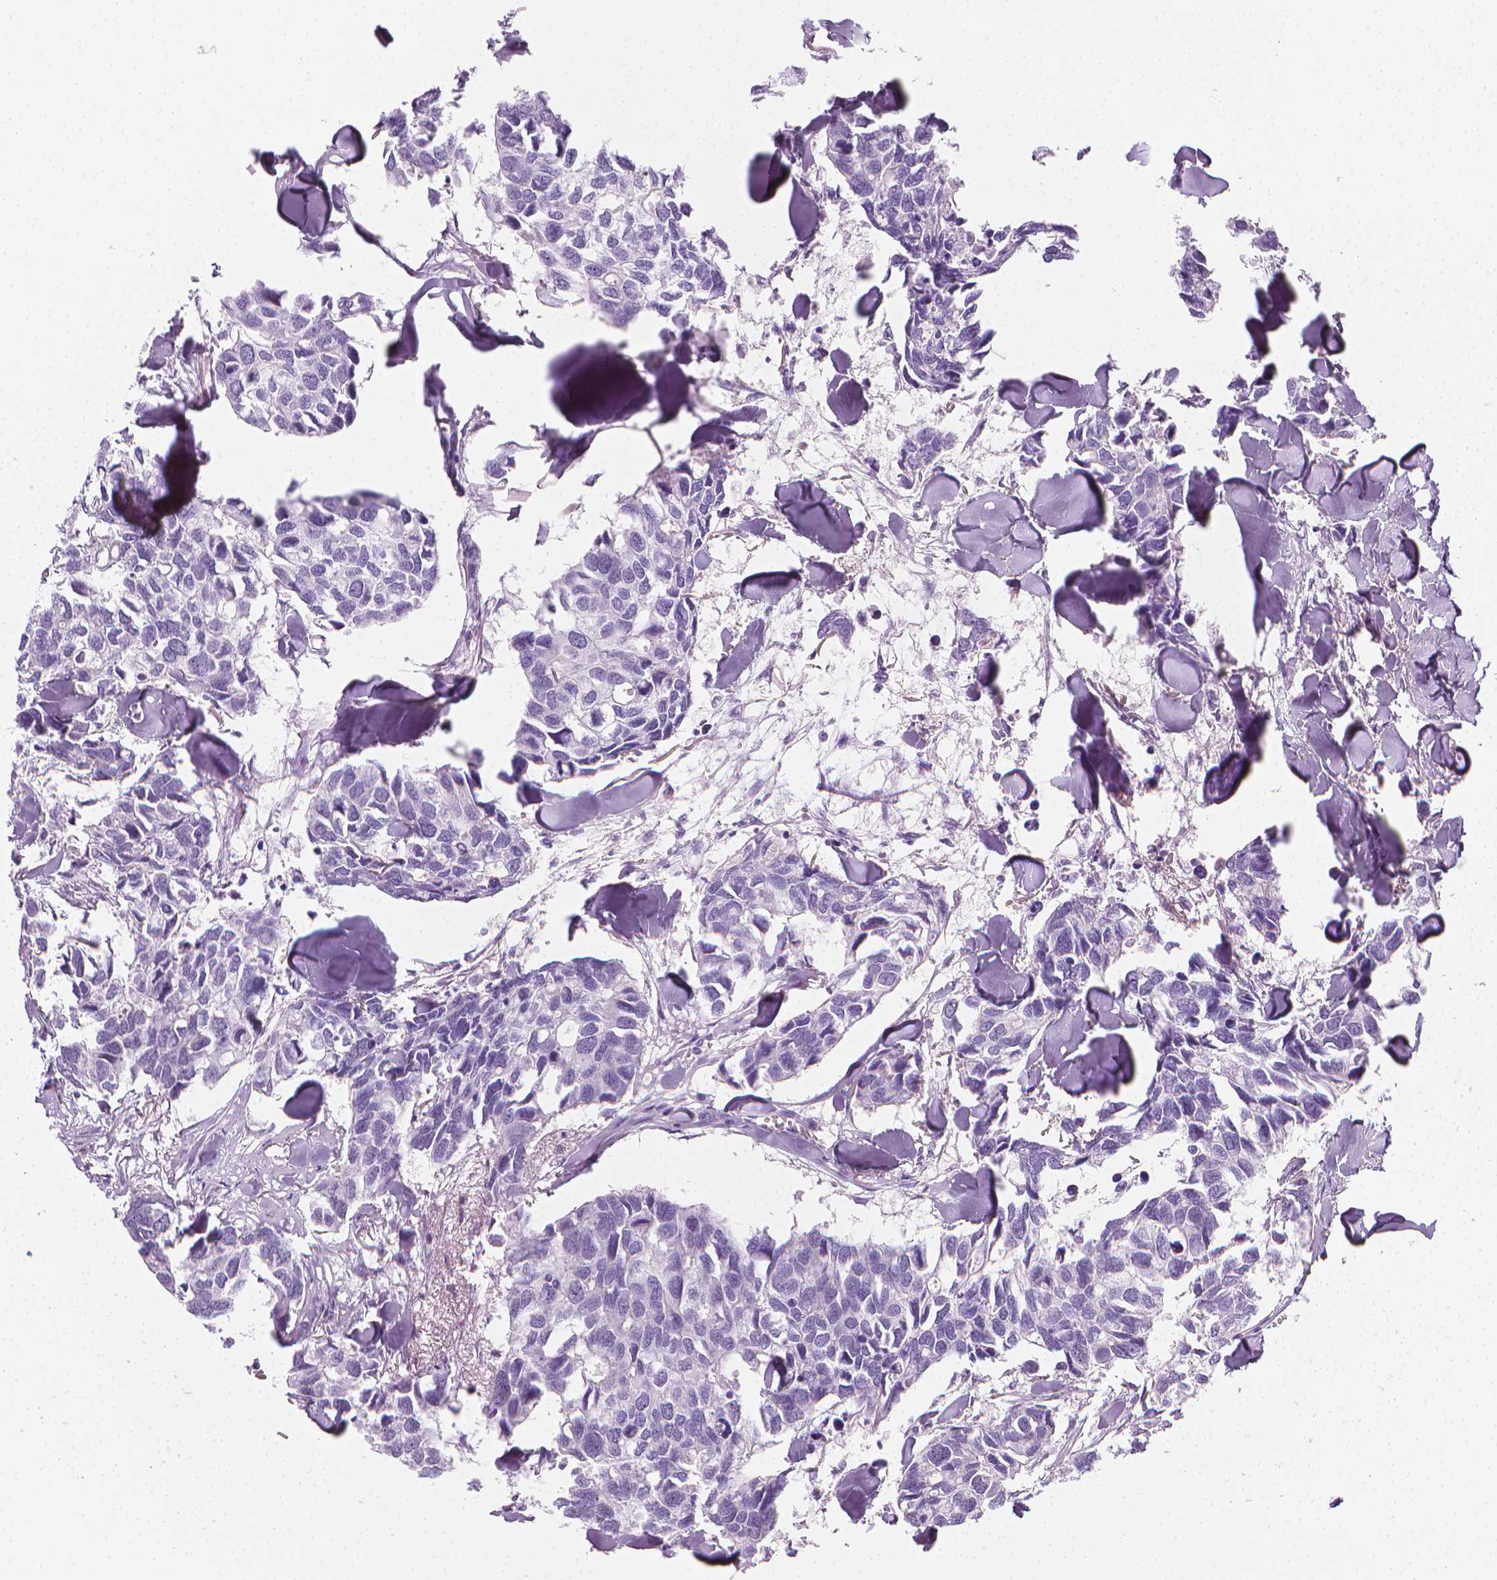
{"staining": {"intensity": "negative", "quantity": "none", "location": "none"}, "tissue": "breast cancer", "cell_type": "Tumor cells", "image_type": "cancer", "snomed": [{"axis": "morphology", "description": "Duct carcinoma"}, {"axis": "topography", "description": "Breast"}], "caption": "High power microscopy histopathology image of an immunohistochemistry image of breast cancer, revealing no significant staining in tumor cells.", "gene": "DCAF8L1", "patient": {"sex": "female", "age": 83}}